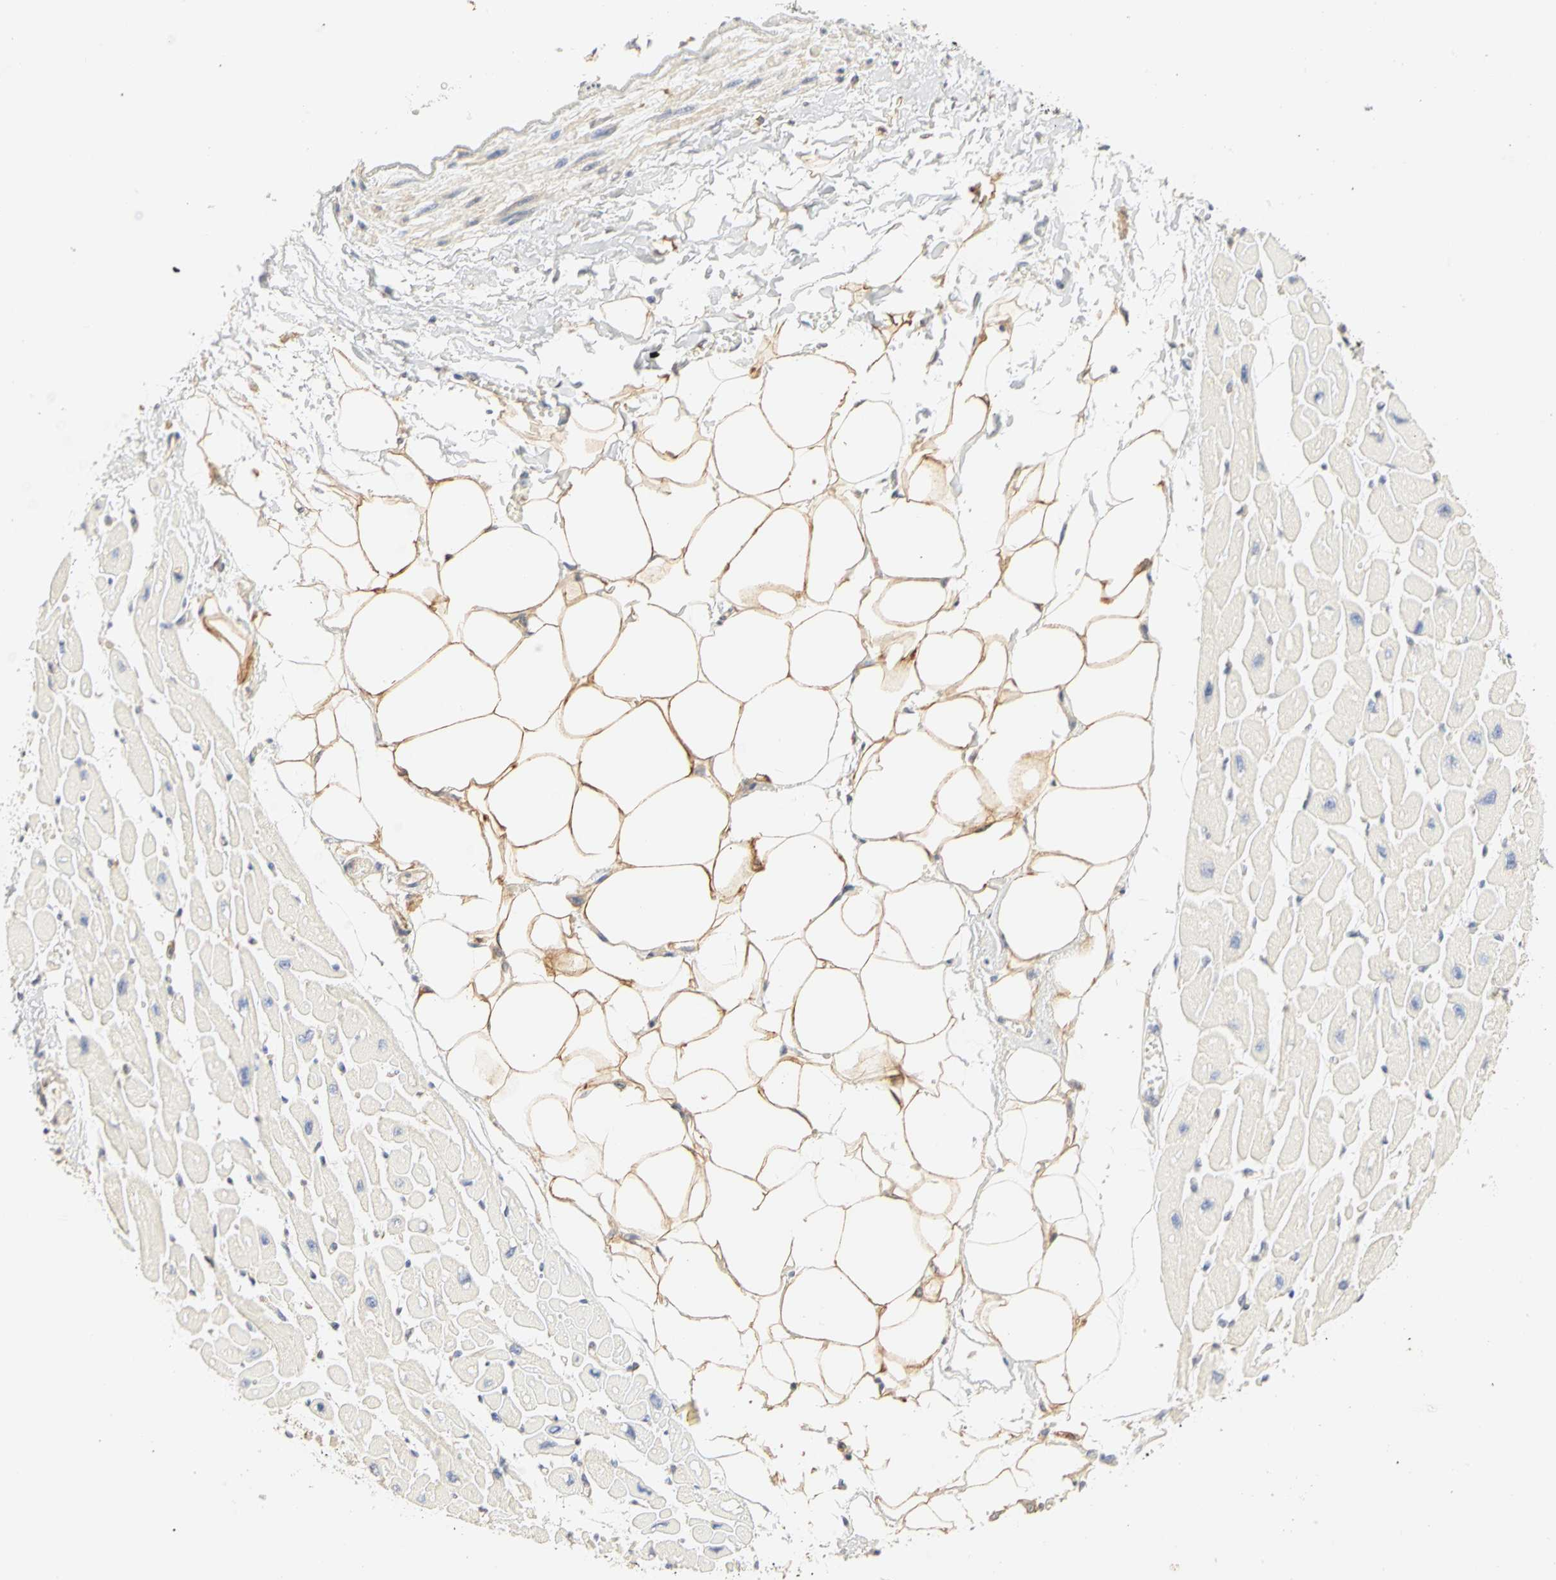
{"staining": {"intensity": "negative", "quantity": "none", "location": "none"}, "tissue": "heart muscle", "cell_type": "Cardiomyocytes", "image_type": "normal", "snomed": [{"axis": "morphology", "description": "Normal tissue, NOS"}, {"axis": "topography", "description": "Heart"}], "caption": "The histopathology image shows no significant positivity in cardiomyocytes of heart muscle. (Brightfield microscopy of DAB (3,3'-diaminobenzidine) immunohistochemistry (IHC) at high magnification).", "gene": "GNRH2", "patient": {"sex": "female", "age": 54}}